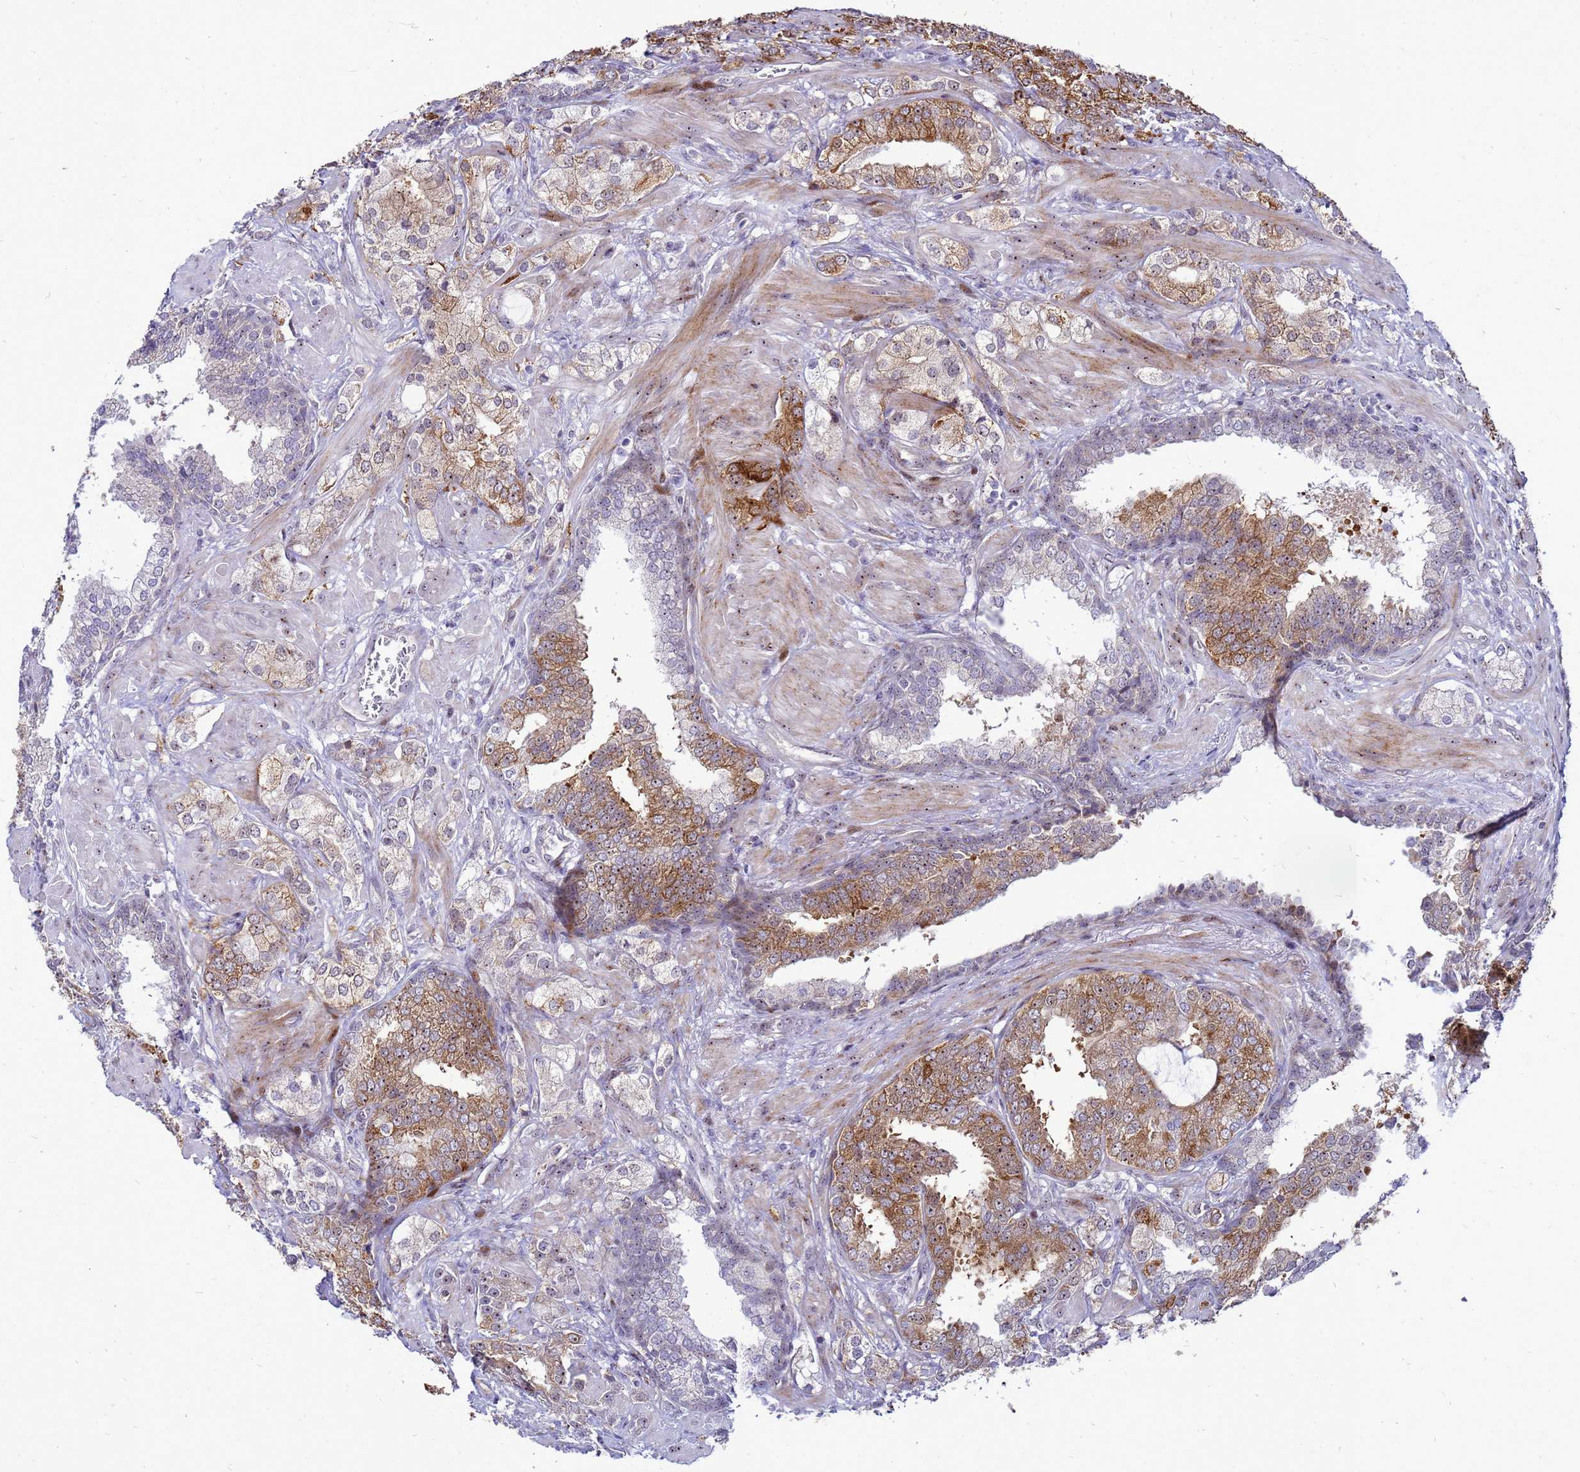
{"staining": {"intensity": "moderate", "quantity": "25%-75%", "location": "cytoplasmic/membranous"}, "tissue": "prostate cancer", "cell_type": "Tumor cells", "image_type": "cancer", "snomed": [{"axis": "morphology", "description": "Adenocarcinoma, High grade"}, {"axis": "topography", "description": "Prostate"}], "caption": "Immunohistochemistry (IHC) staining of prostate cancer (high-grade adenocarcinoma), which displays medium levels of moderate cytoplasmic/membranous expression in about 25%-75% of tumor cells indicating moderate cytoplasmic/membranous protein staining. The staining was performed using DAB (brown) for protein detection and nuclei were counterstained in hematoxylin (blue).", "gene": "RSPO1", "patient": {"sex": "male", "age": 50}}